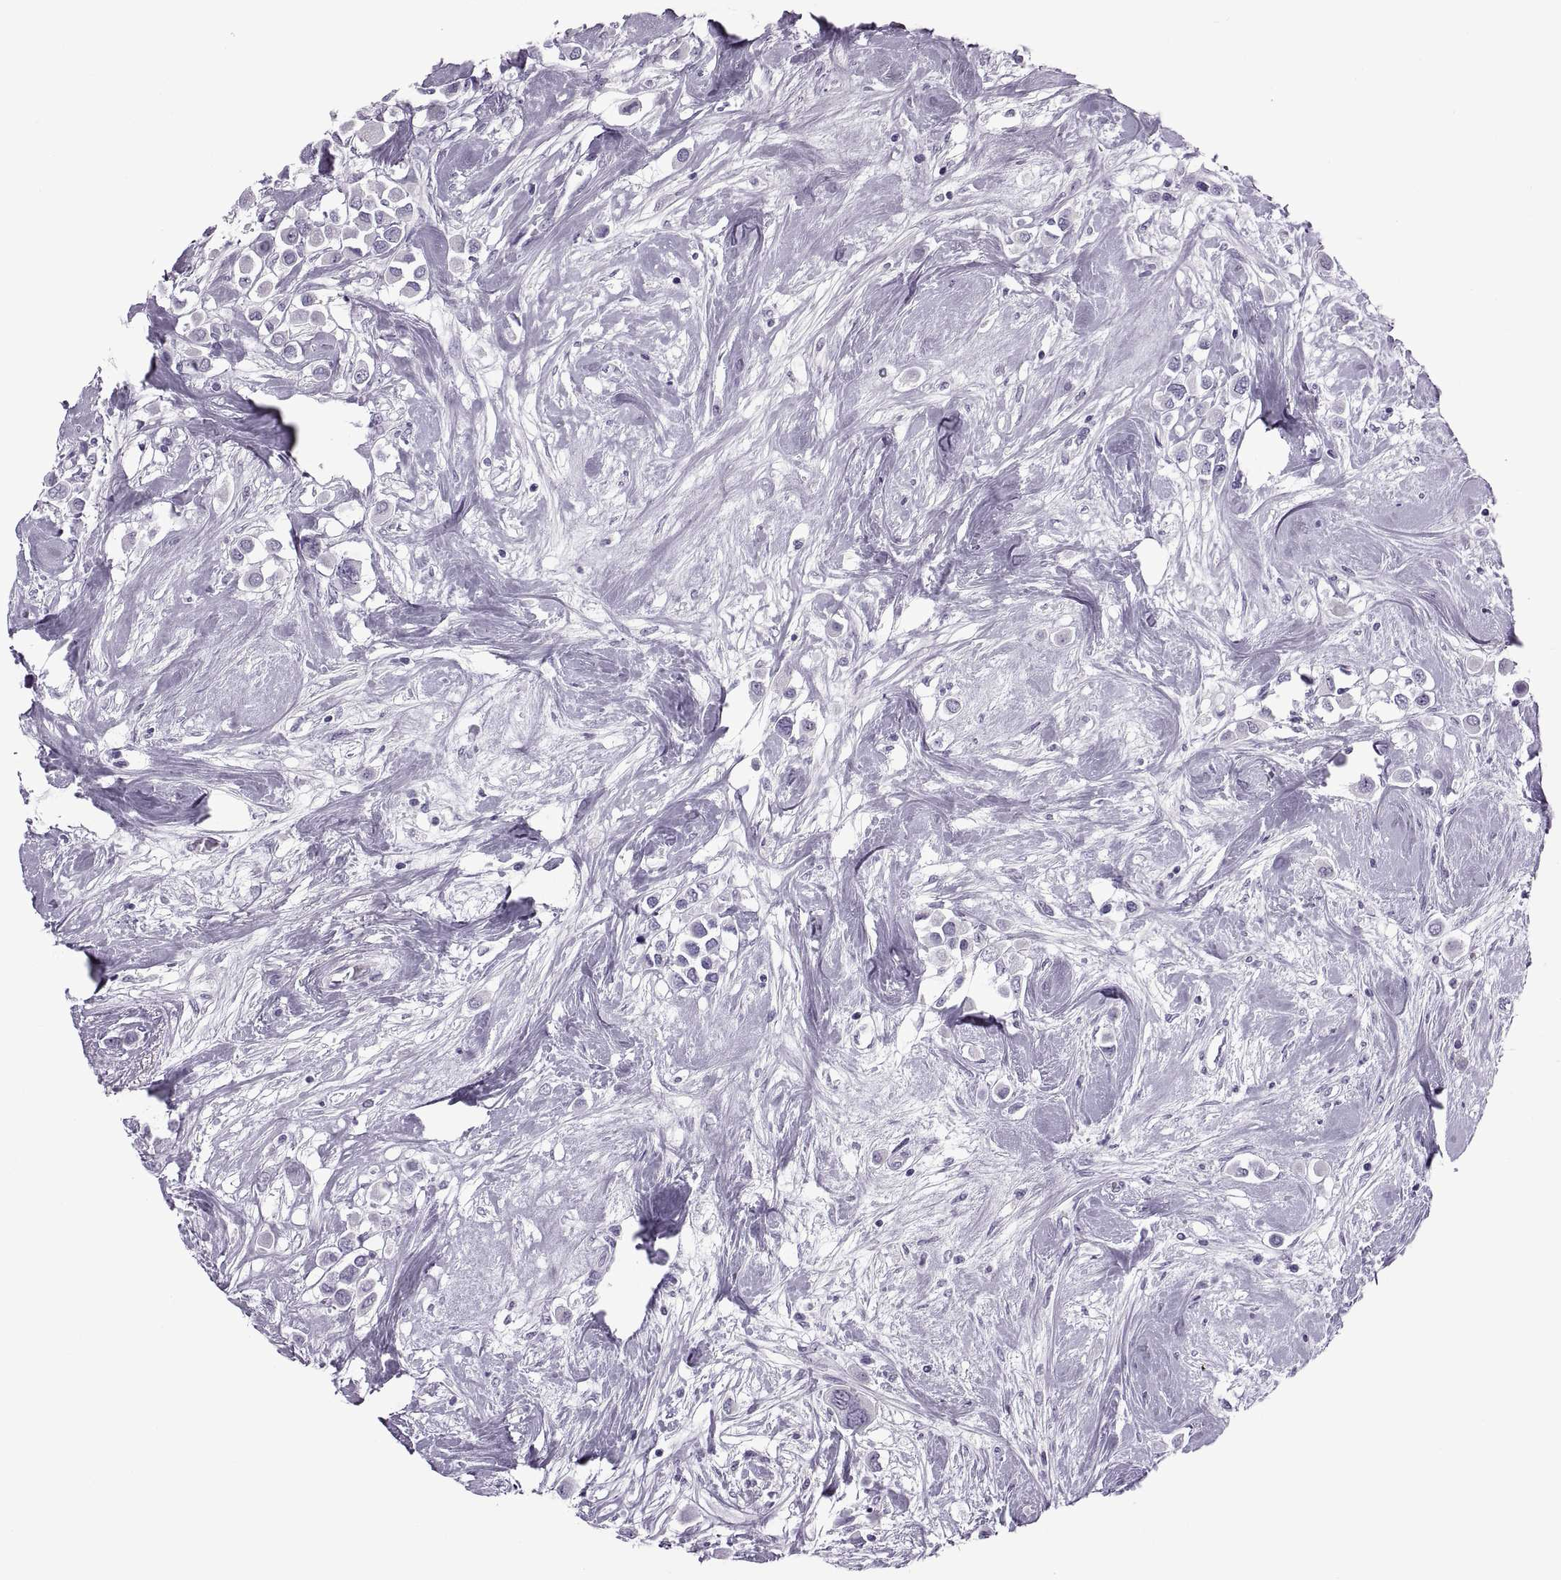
{"staining": {"intensity": "negative", "quantity": "none", "location": "none"}, "tissue": "breast cancer", "cell_type": "Tumor cells", "image_type": "cancer", "snomed": [{"axis": "morphology", "description": "Duct carcinoma"}, {"axis": "topography", "description": "Breast"}], "caption": "Immunohistochemistry histopathology image of invasive ductal carcinoma (breast) stained for a protein (brown), which exhibits no staining in tumor cells. (DAB immunohistochemistry (IHC) visualized using brightfield microscopy, high magnification).", "gene": "FAM24A", "patient": {"sex": "female", "age": 61}}